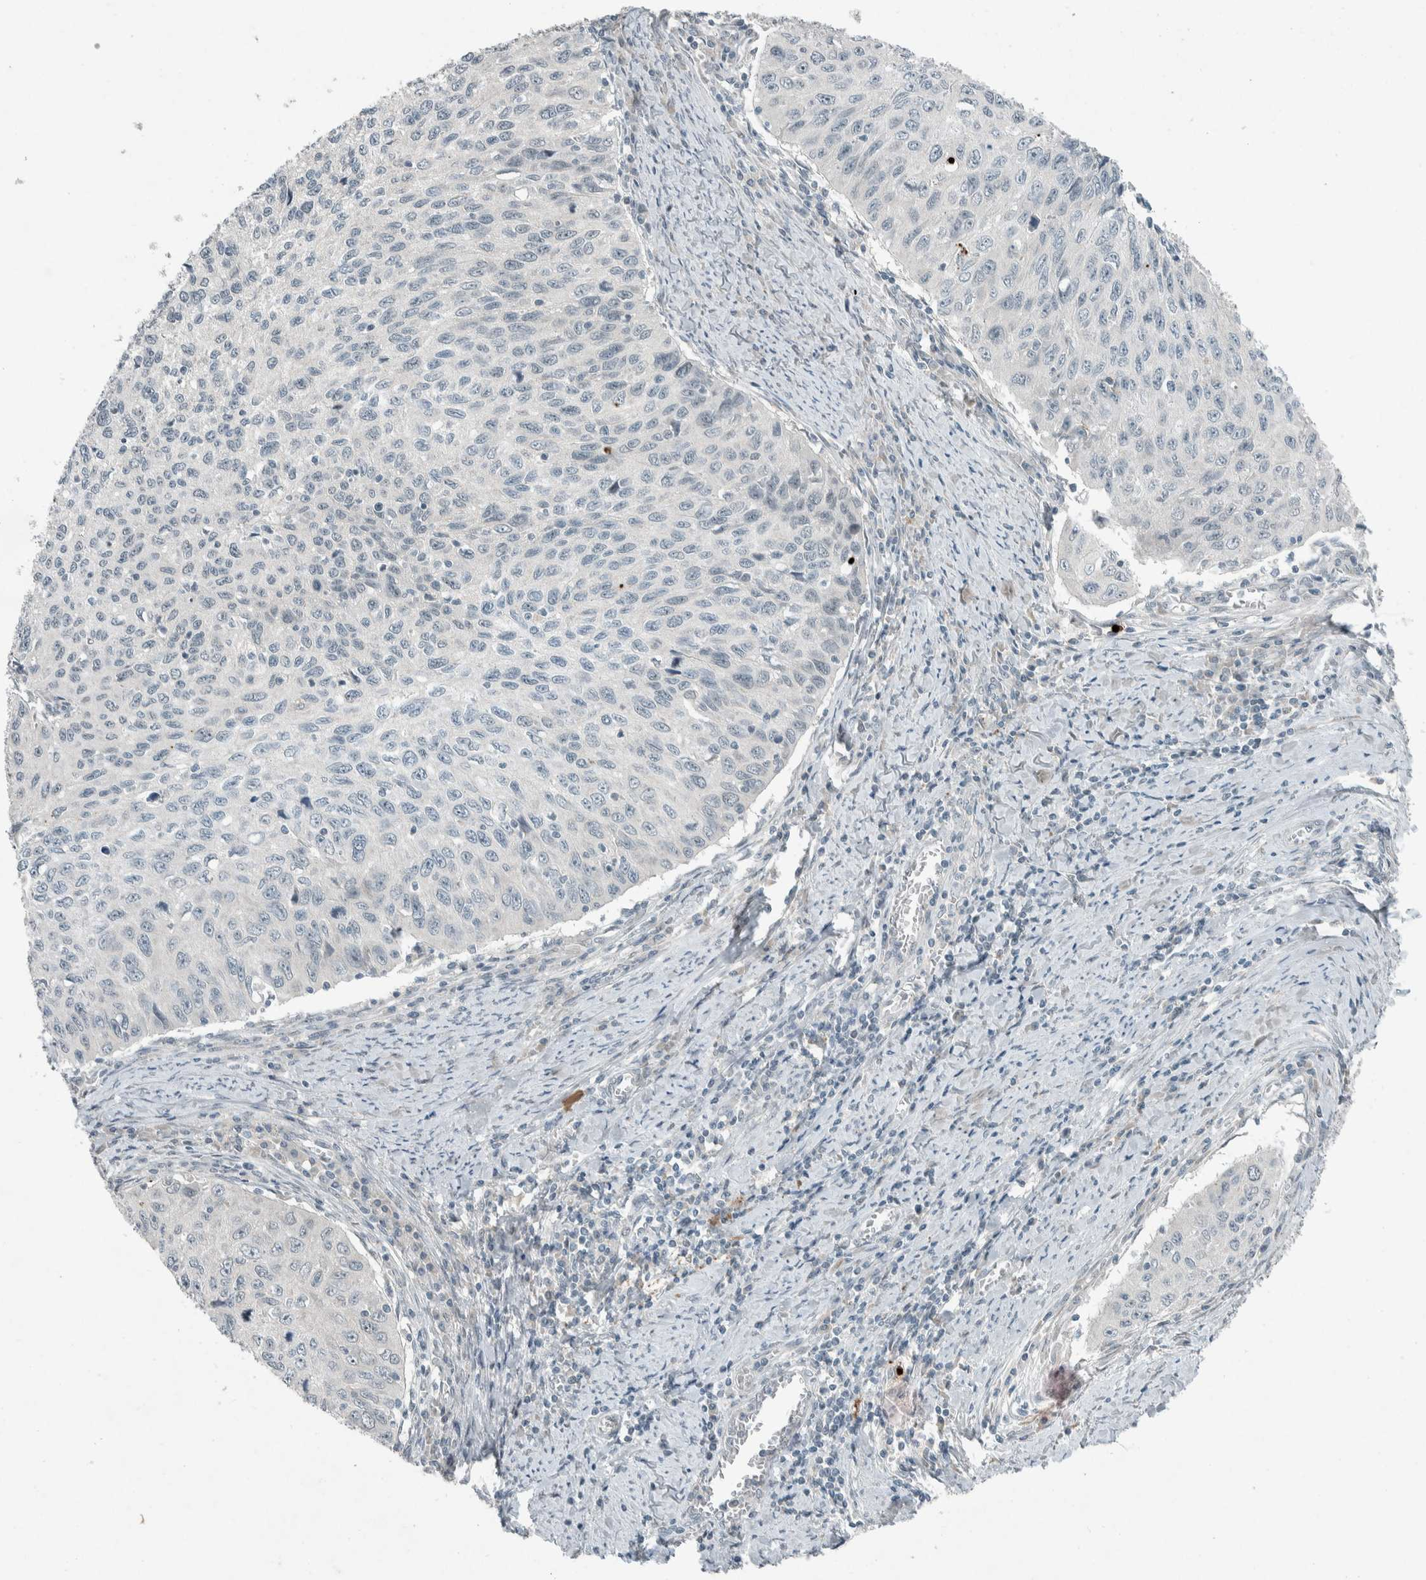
{"staining": {"intensity": "negative", "quantity": "none", "location": "none"}, "tissue": "cervical cancer", "cell_type": "Tumor cells", "image_type": "cancer", "snomed": [{"axis": "morphology", "description": "Squamous cell carcinoma, NOS"}, {"axis": "topography", "description": "Cervix"}], "caption": "DAB (3,3'-diaminobenzidine) immunohistochemical staining of cervical cancer shows no significant positivity in tumor cells.", "gene": "CERCAM", "patient": {"sex": "female", "age": 53}}